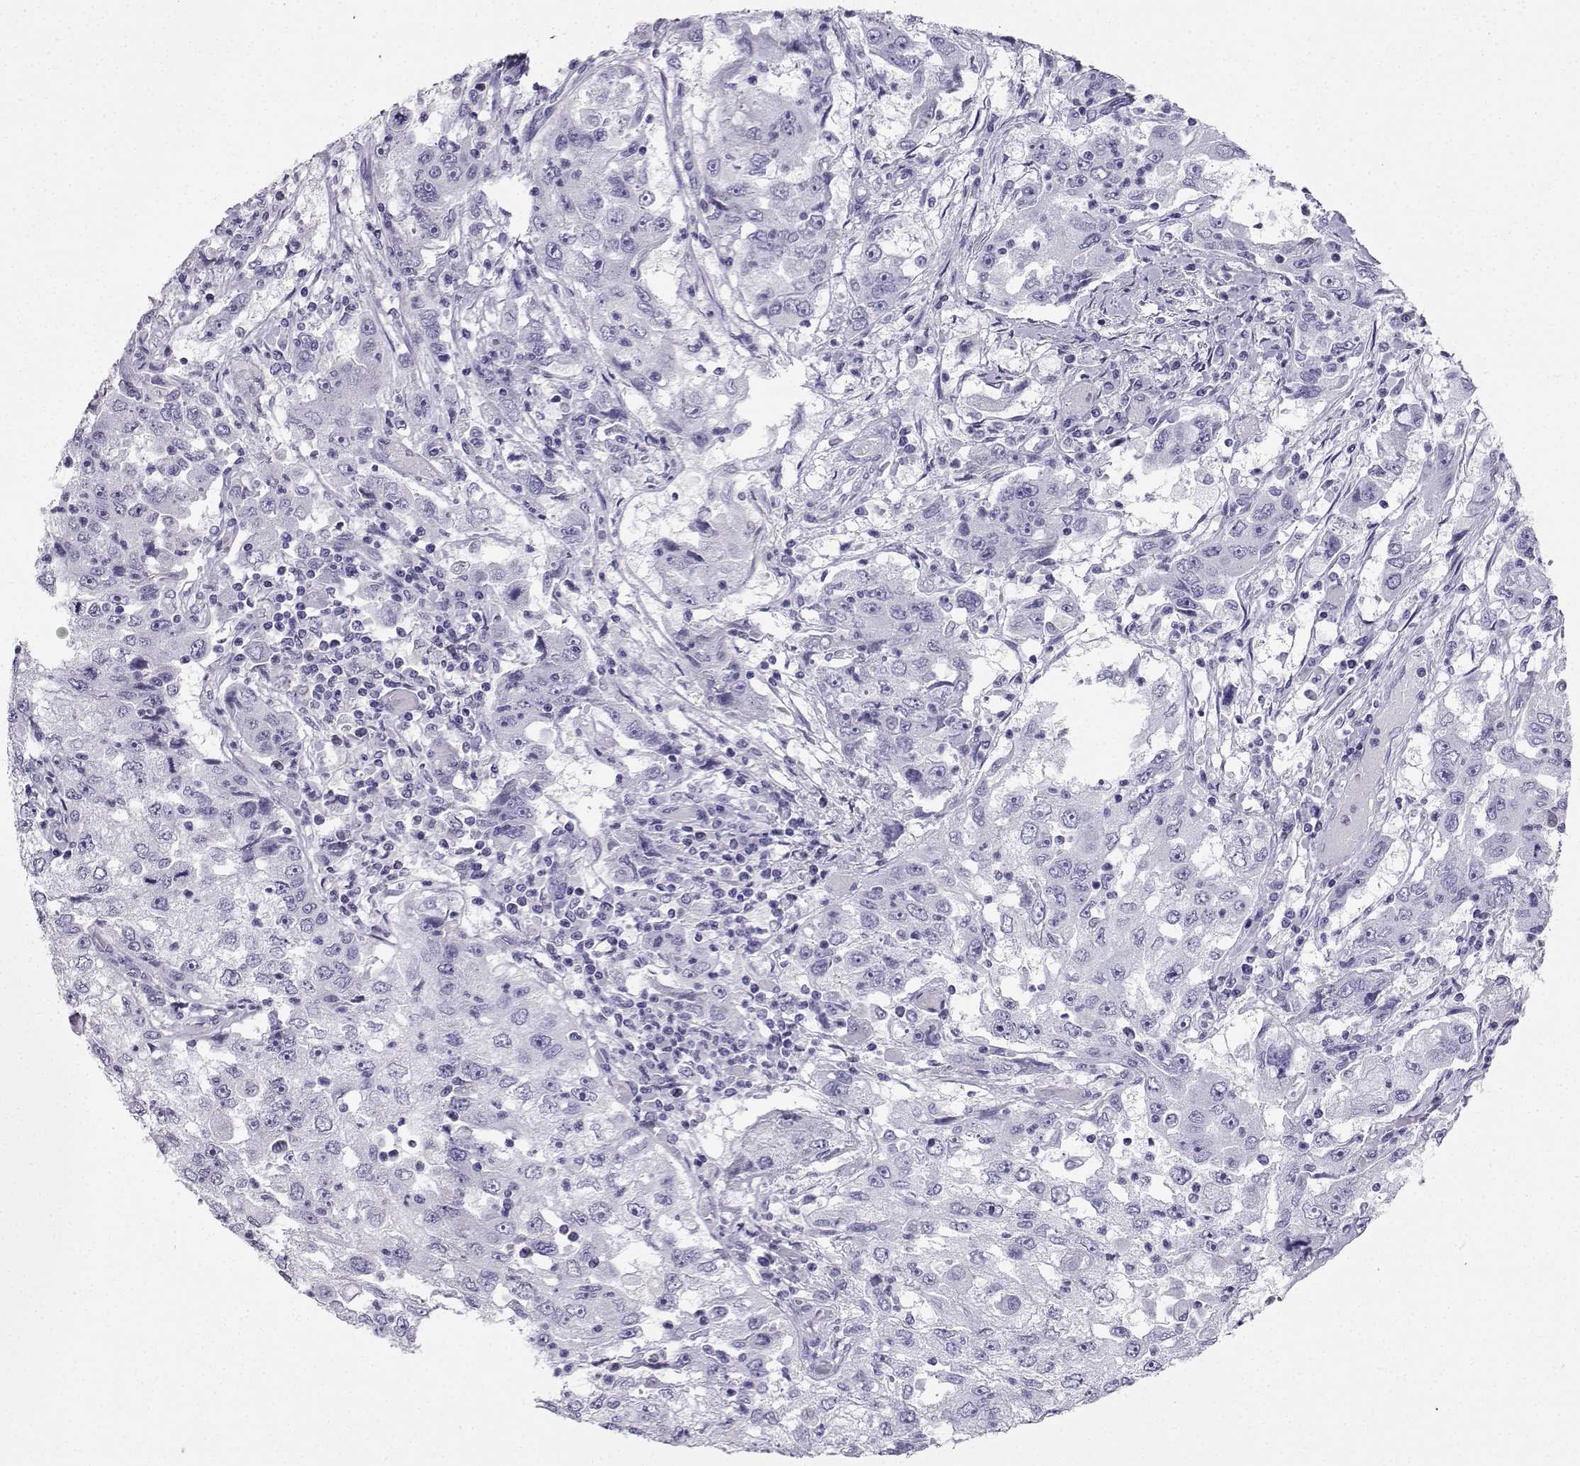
{"staining": {"intensity": "negative", "quantity": "none", "location": "none"}, "tissue": "cervical cancer", "cell_type": "Tumor cells", "image_type": "cancer", "snomed": [{"axis": "morphology", "description": "Squamous cell carcinoma, NOS"}, {"axis": "topography", "description": "Cervix"}], "caption": "Tumor cells show no significant protein expression in squamous cell carcinoma (cervical).", "gene": "CD109", "patient": {"sex": "female", "age": 36}}